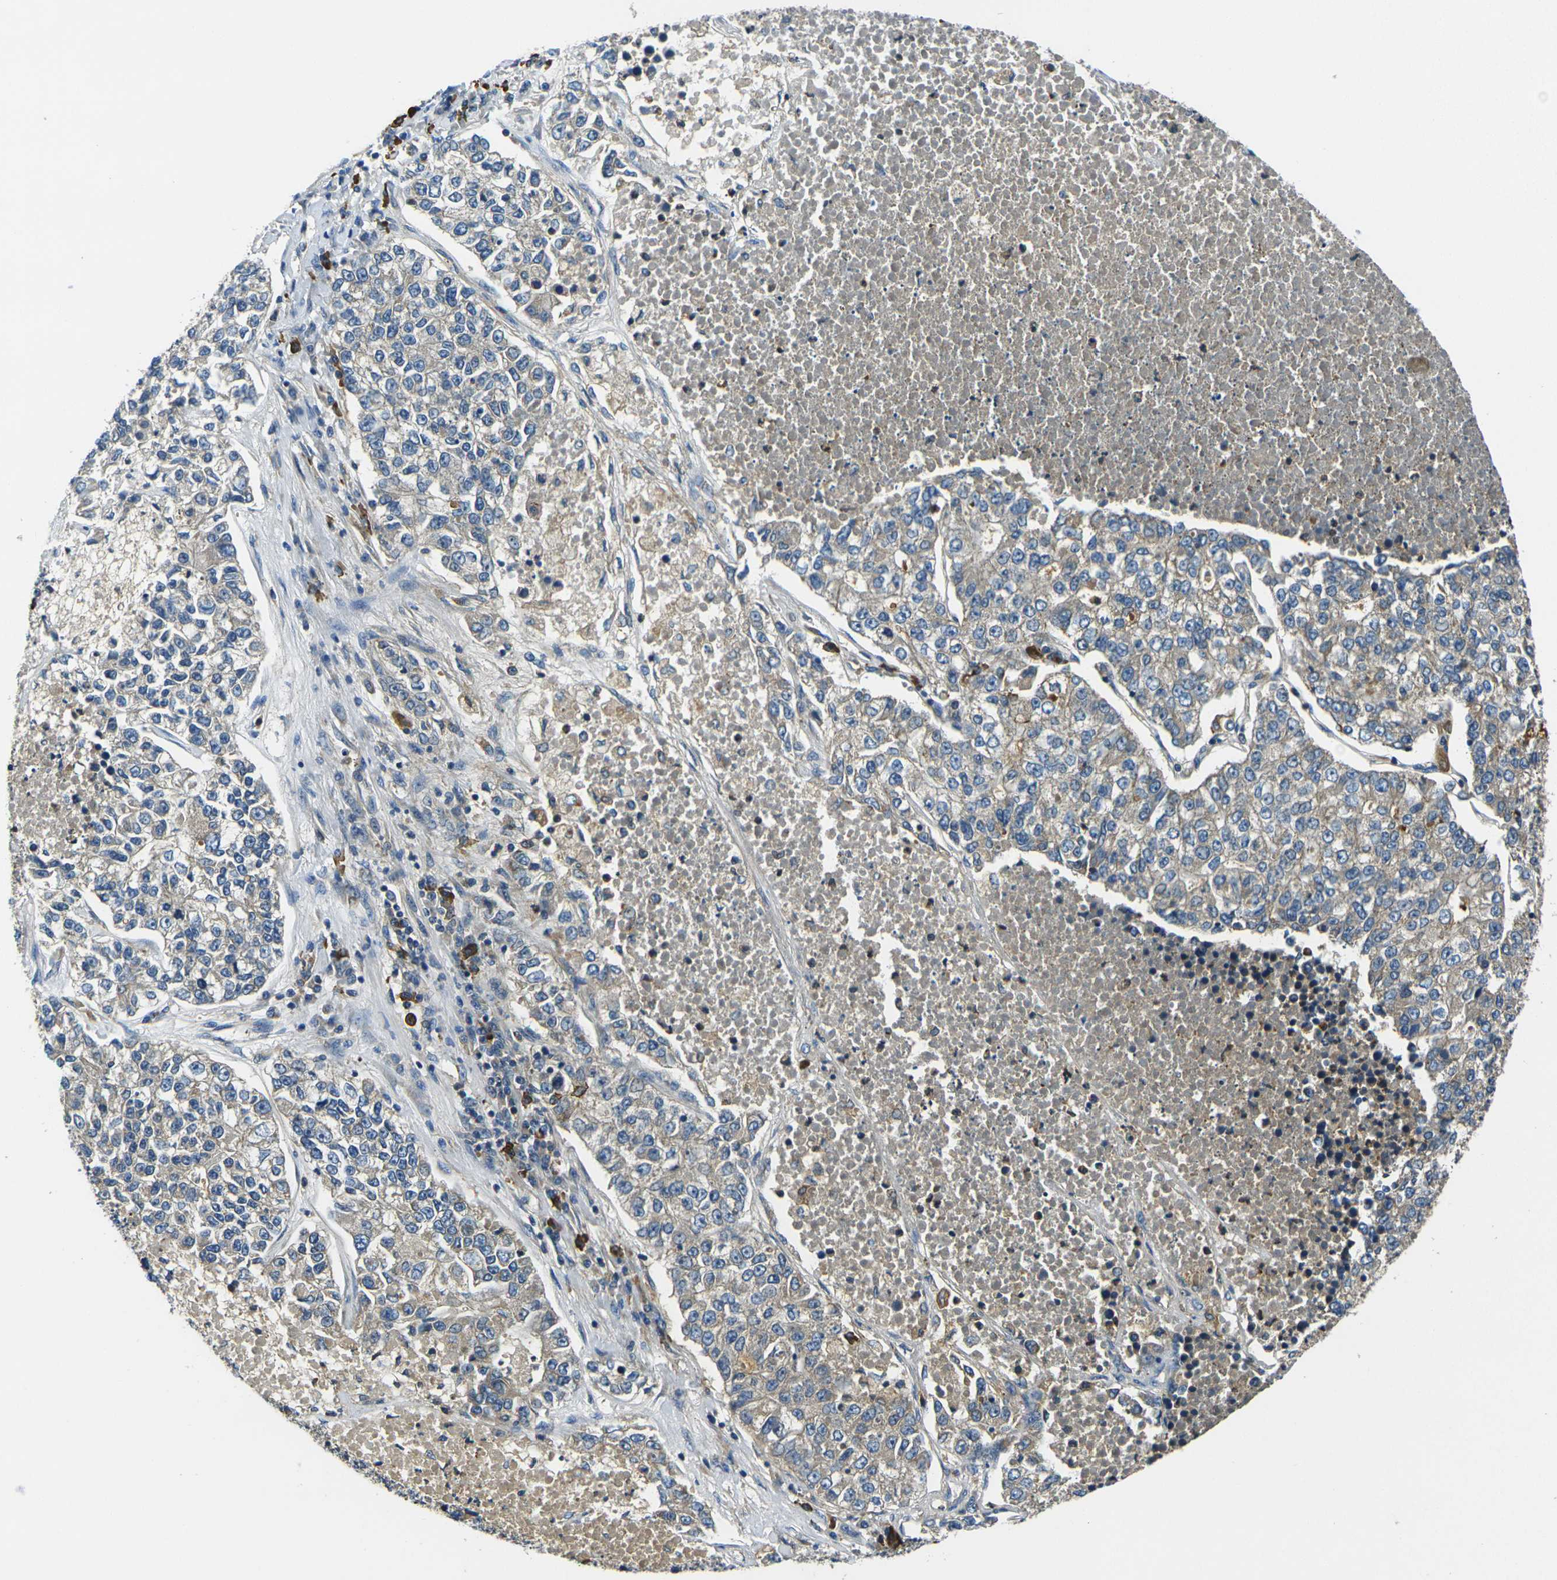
{"staining": {"intensity": "weak", "quantity": "25%-75%", "location": "cytoplasmic/membranous"}, "tissue": "lung cancer", "cell_type": "Tumor cells", "image_type": "cancer", "snomed": [{"axis": "morphology", "description": "Adenocarcinoma, NOS"}, {"axis": "topography", "description": "Lung"}], "caption": "DAB immunohistochemical staining of lung adenocarcinoma displays weak cytoplasmic/membranous protein positivity in approximately 25%-75% of tumor cells.", "gene": "RAB1B", "patient": {"sex": "male", "age": 49}}